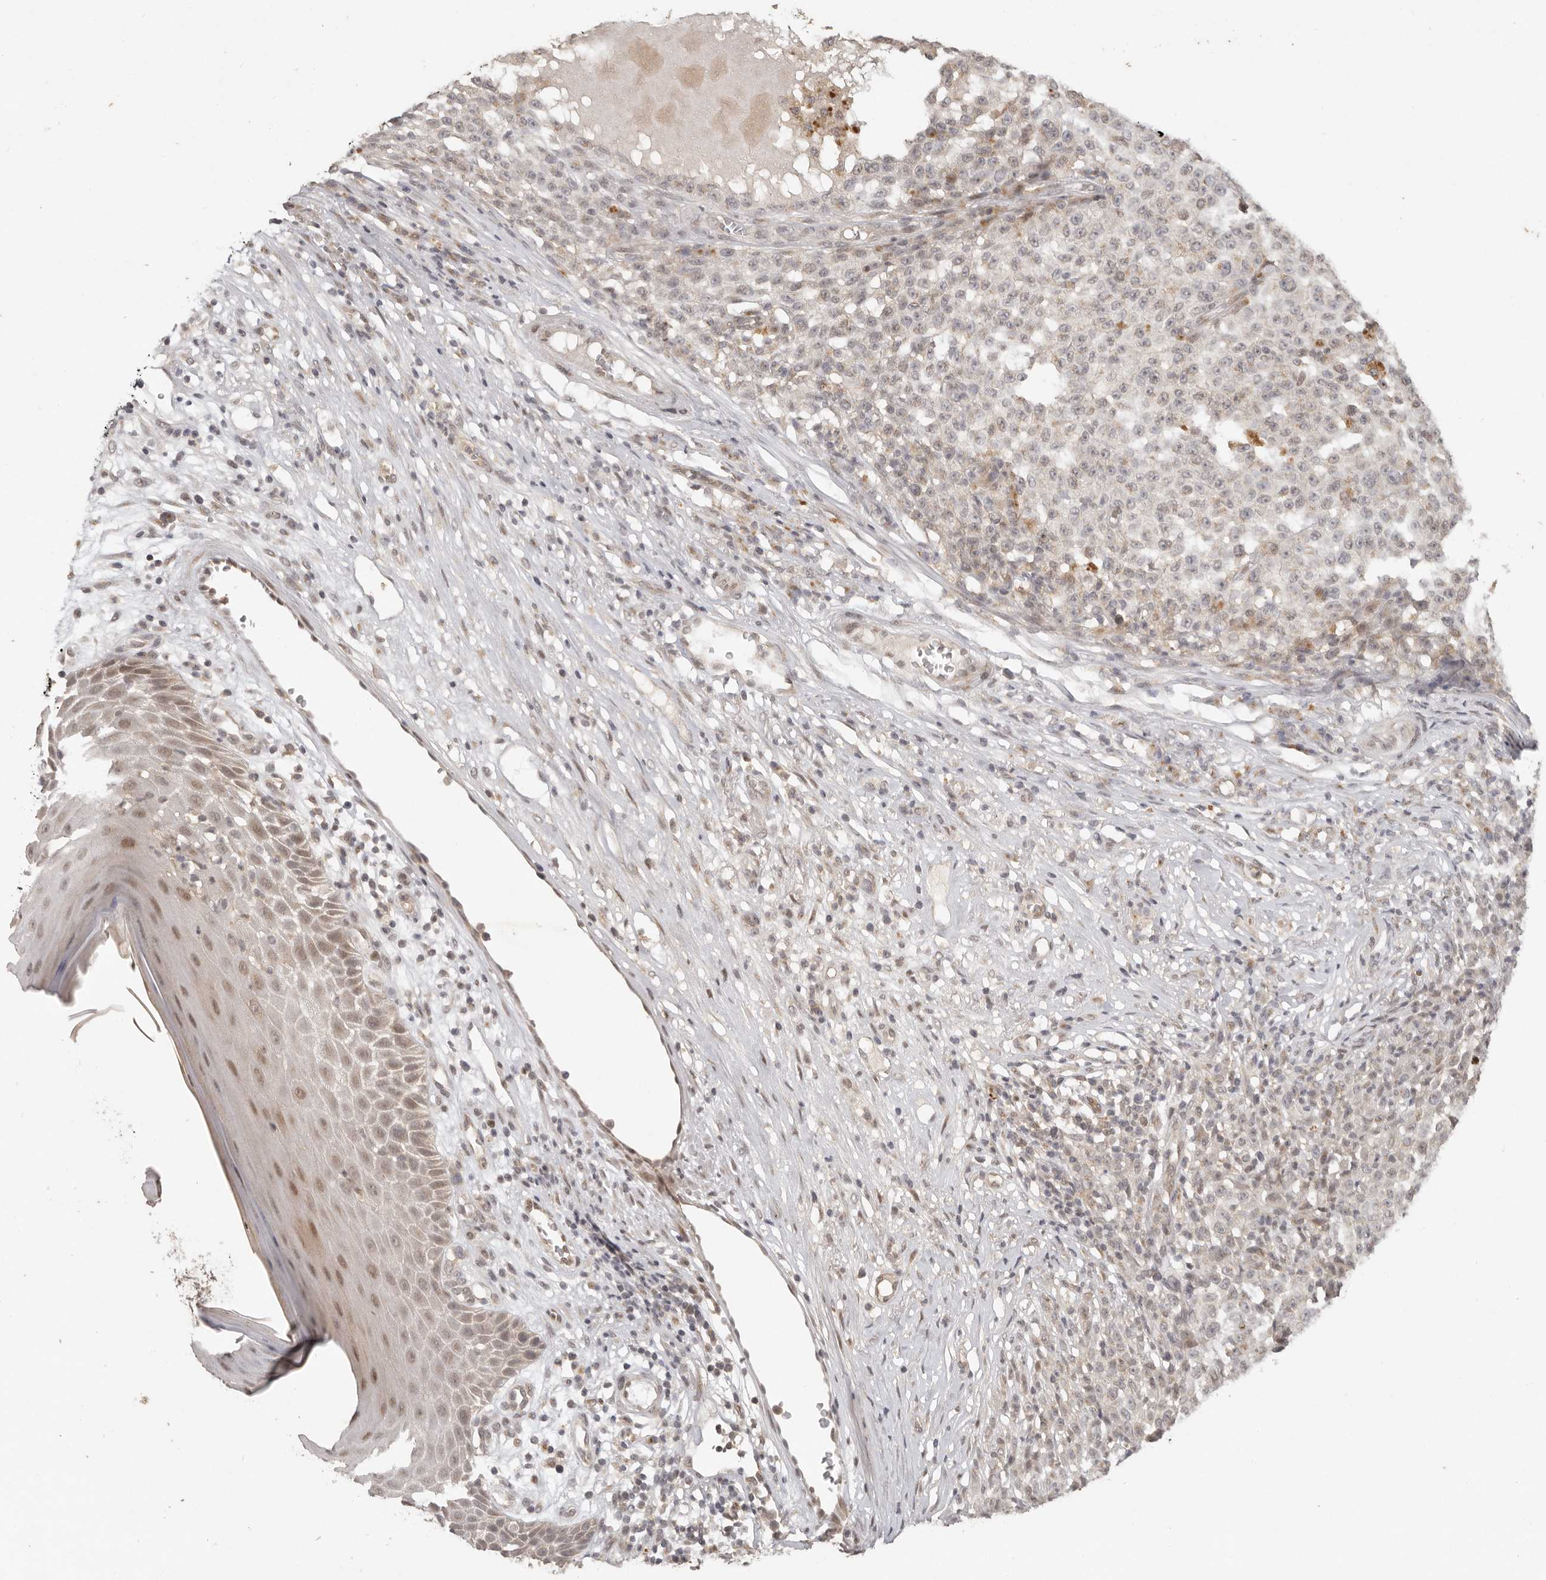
{"staining": {"intensity": "negative", "quantity": "none", "location": "none"}, "tissue": "melanoma", "cell_type": "Tumor cells", "image_type": "cancer", "snomed": [{"axis": "morphology", "description": "Malignant melanoma, NOS"}, {"axis": "topography", "description": "Skin"}], "caption": "High power microscopy histopathology image of an IHC photomicrograph of malignant melanoma, revealing no significant positivity in tumor cells. The staining was performed using DAB (3,3'-diaminobenzidine) to visualize the protein expression in brown, while the nuclei were stained in blue with hematoxylin (Magnification: 20x).", "gene": "LRRC75A", "patient": {"sex": "female", "age": 82}}